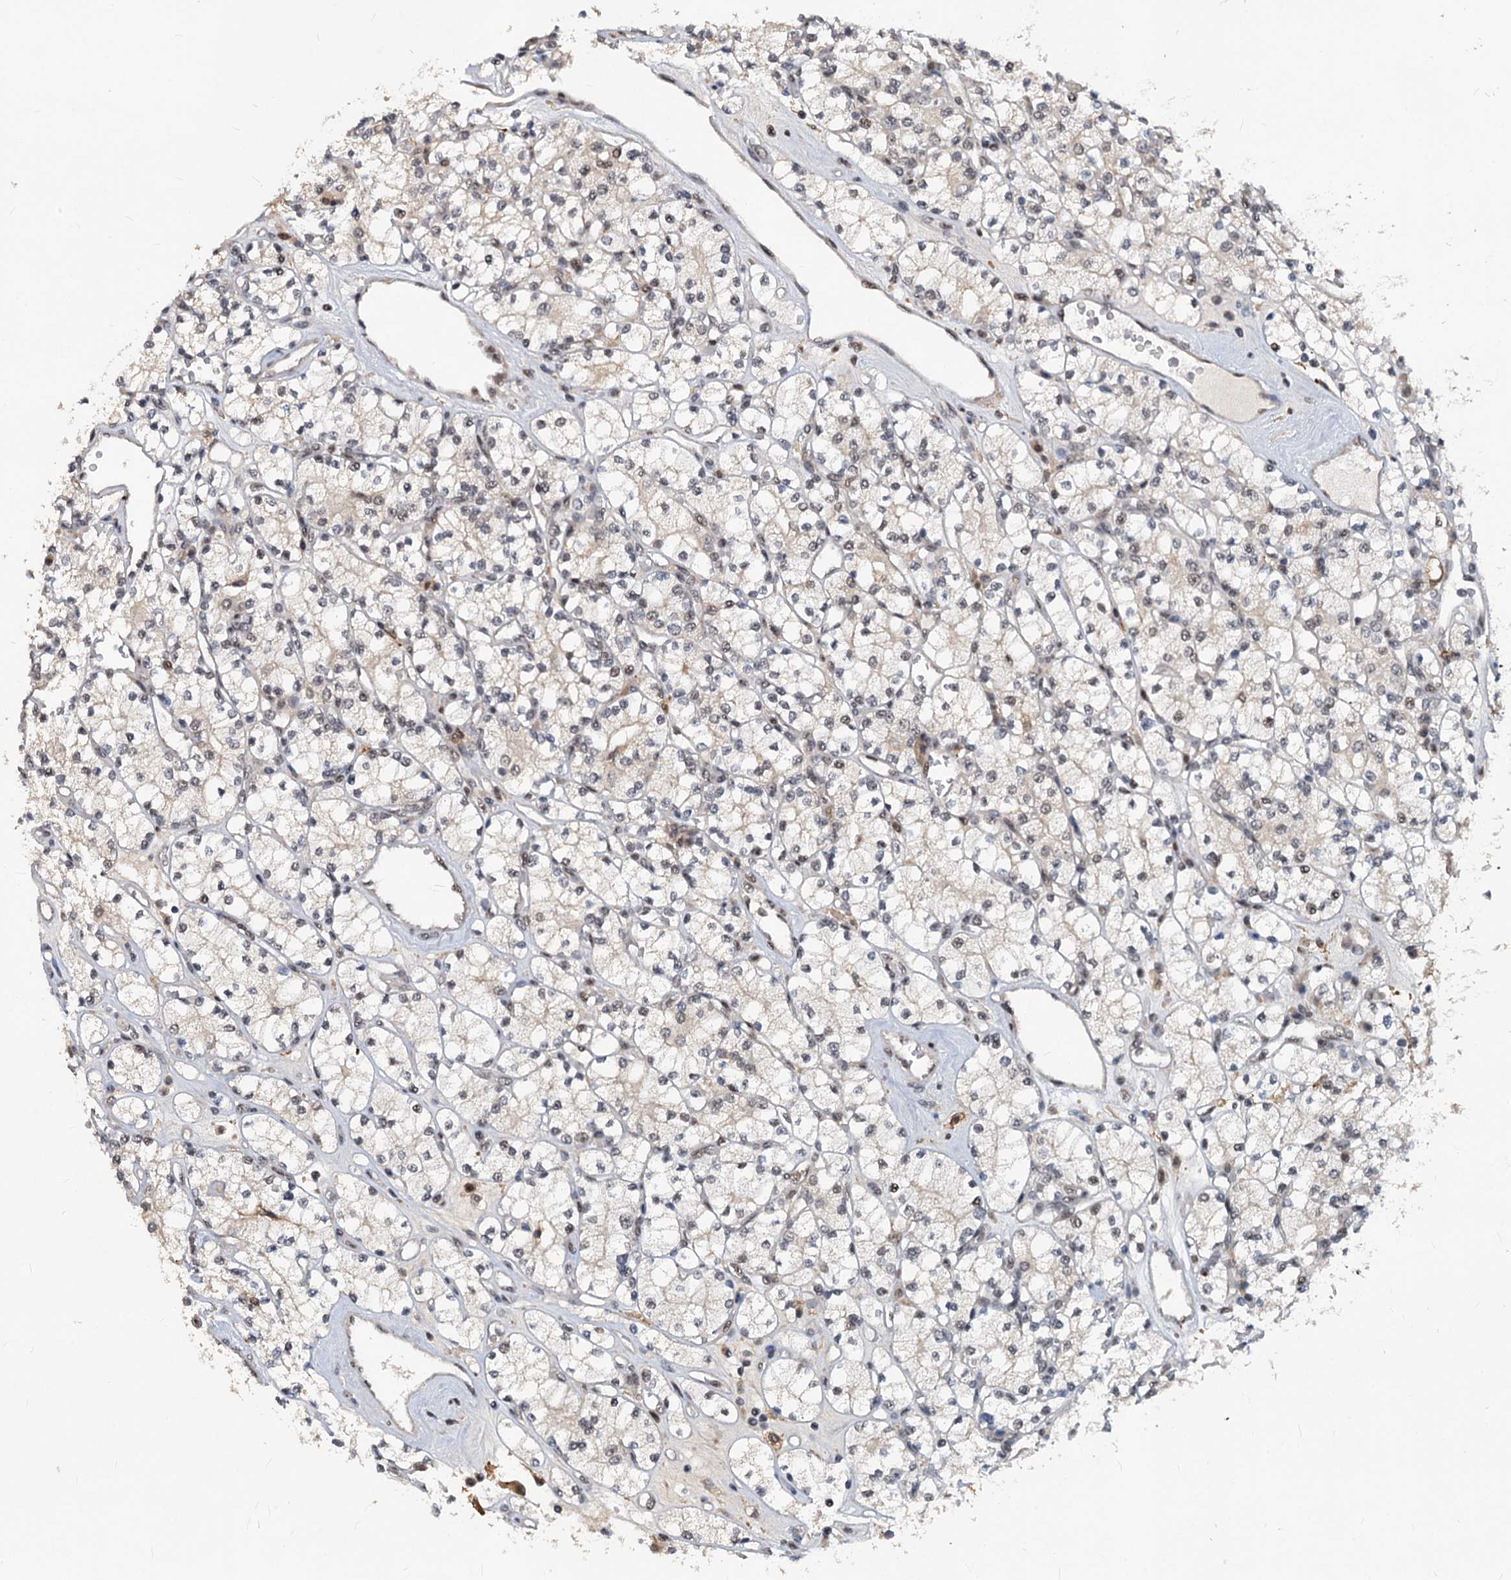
{"staining": {"intensity": "weak", "quantity": "25%-75%", "location": "nuclear"}, "tissue": "renal cancer", "cell_type": "Tumor cells", "image_type": "cancer", "snomed": [{"axis": "morphology", "description": "Adenocarcinoma, NOS"}, {"axis": "topography", "description": "Kidney"}], "caption": "Protein staining of renal adenocarcinoma tissue exhibits weak nuclear positivity in approximately 25%-75% of tumor cells.", "gene": "PHF8", "patient": {"sex": "male", "age": 77}}